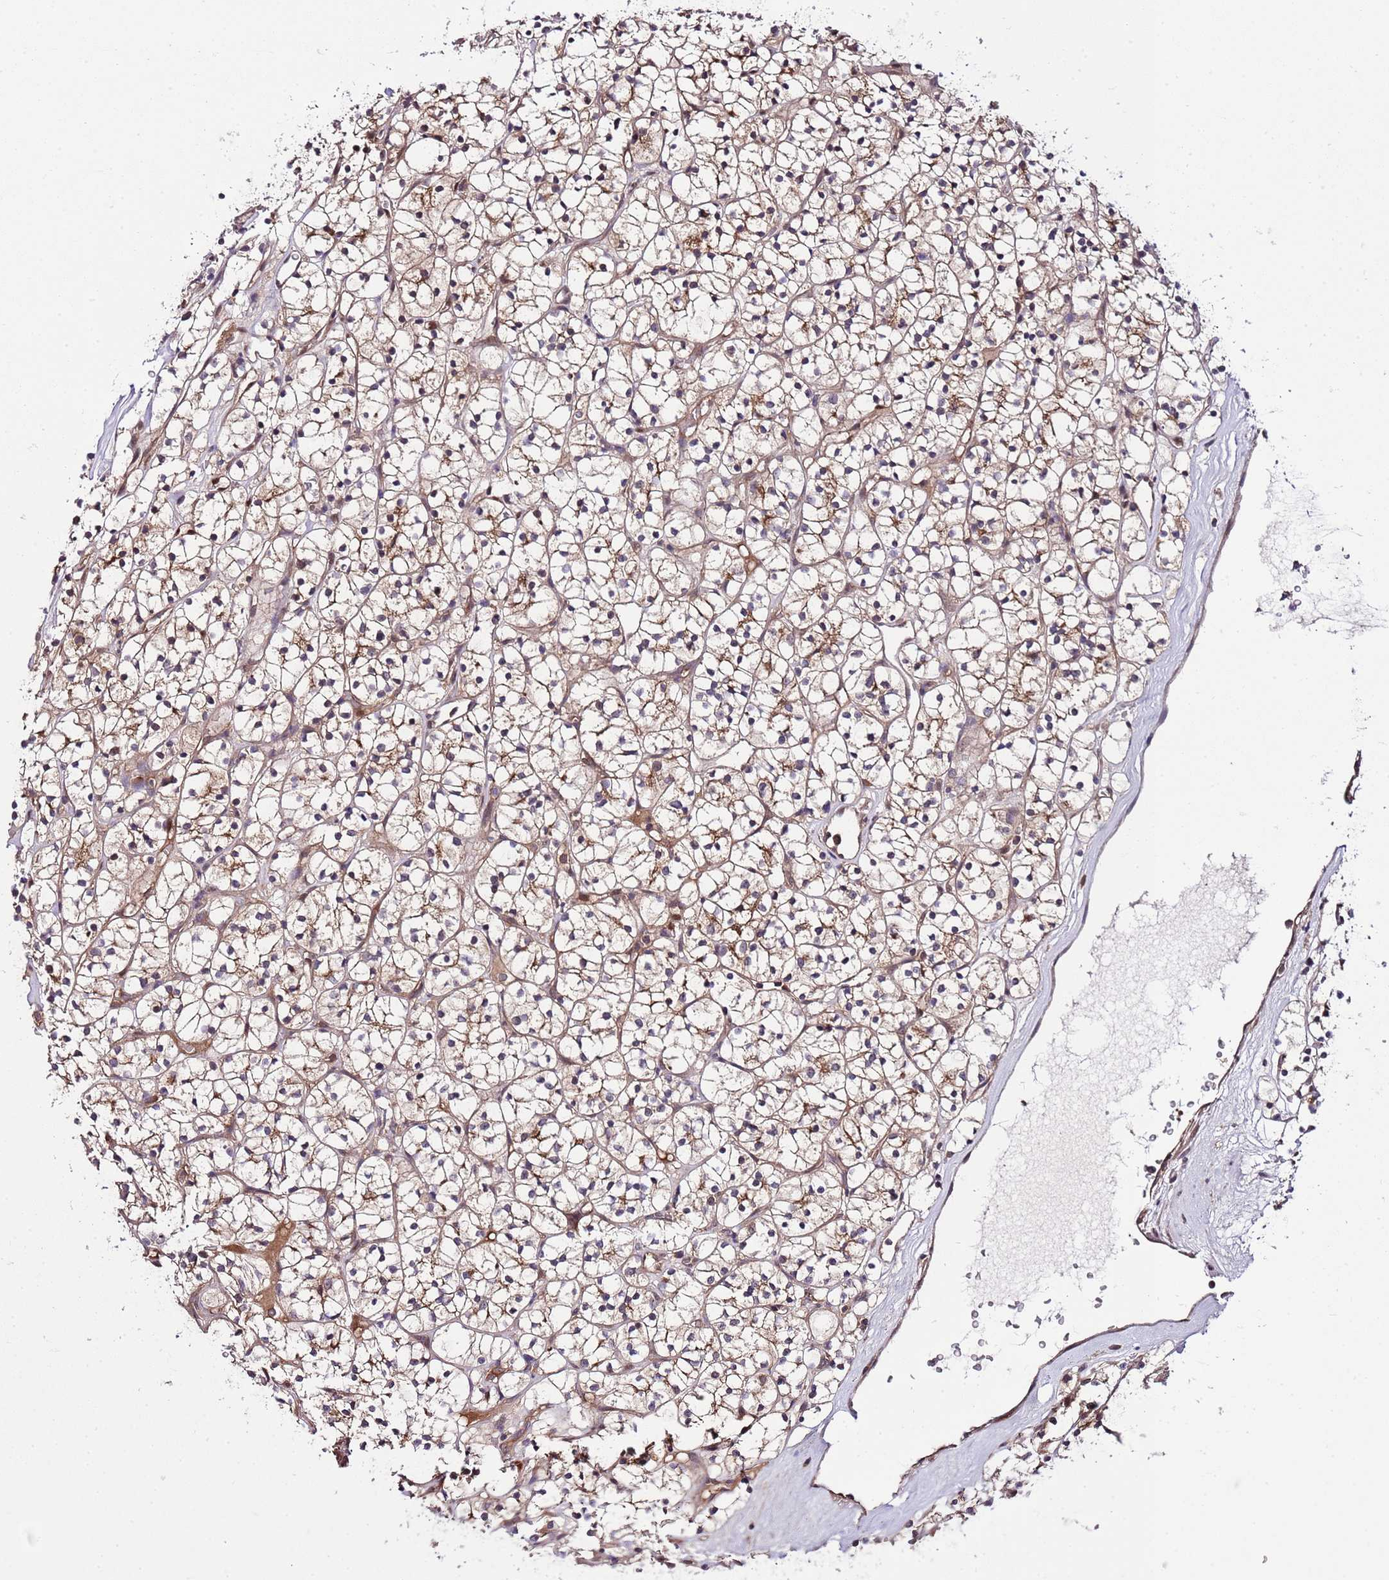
{"staining": {"intensity": "weak", "quantity": "25%-75%", "location": "cytoplasmic/membranous"}, "tissue": "renal cancer", "cell_type": "Tumor cells", "image_type": "cancer", "snomed": [{"axis": "morphology", "description": "Adenocarcinoma, NOS"}, {"axis": "topography", "description": "Kidney"}], "caption": "Protein analysis of adenocarcinoma (renal) tissue exhibits weak cytoplasmic/membranous expression in approximately 25%-75% of tumor cells.", "gene": "DONSON", "patient": {"sex": "female", "age": 64}}